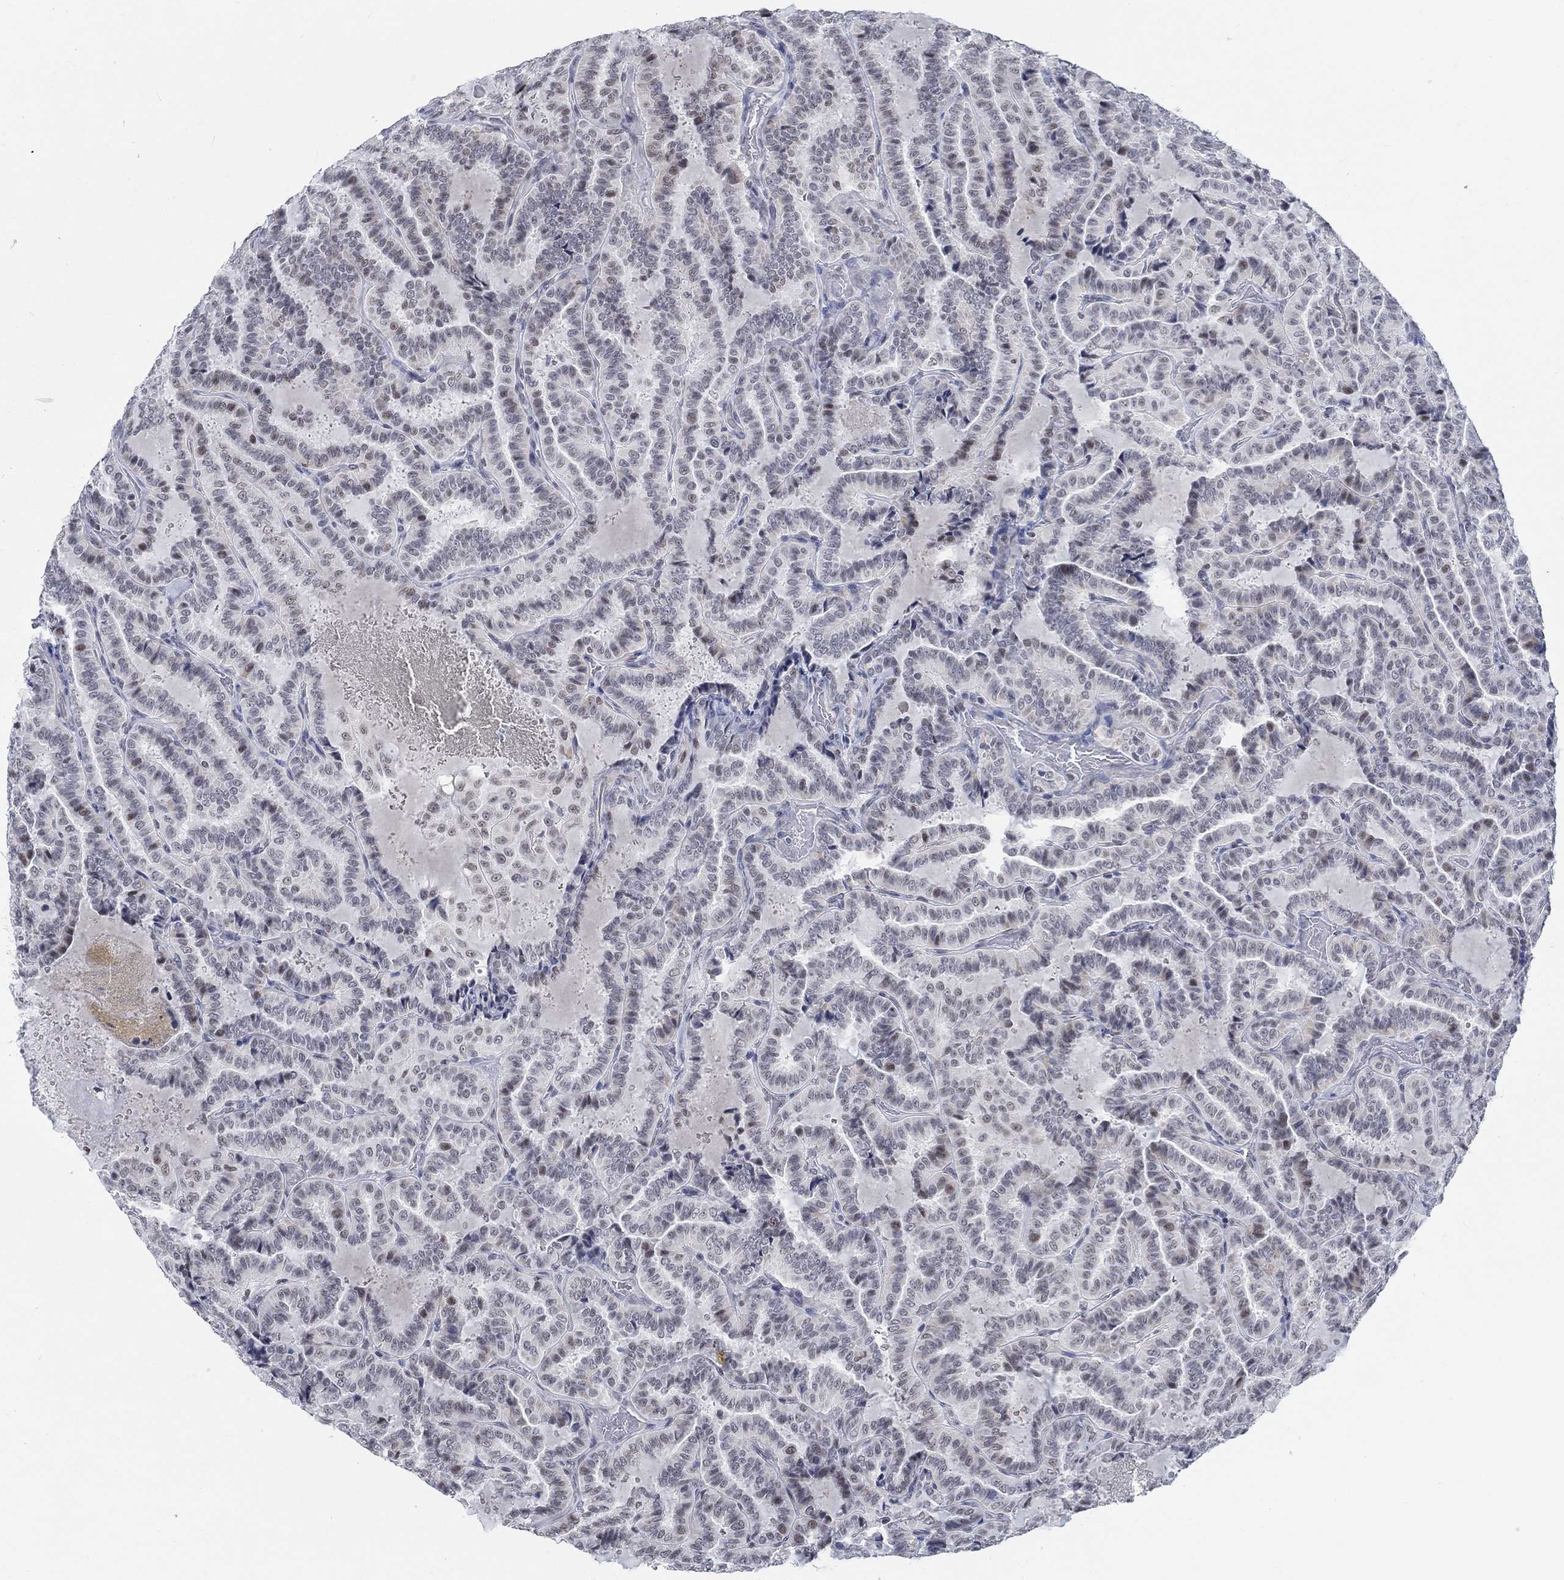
{"staining": {"intensity": "negative", "quantity": "none", "location": "none"}, "tissue": "thyroid cancer", "cell_type": "Tumor cells", "image_type": "cancer", "snomed": [{"axis": "morphology", "description": "Papillary adenocarcinoma, NOS"}, {"axis": "topography", "description": "Thyroid gland"}], "caption": "A micrograph of human papillary adenocarcinoma (thyroid) is negative for staining in tumor cells.", "gene": "KCNH8", "patient": {"sex": "female", "age": 39}}